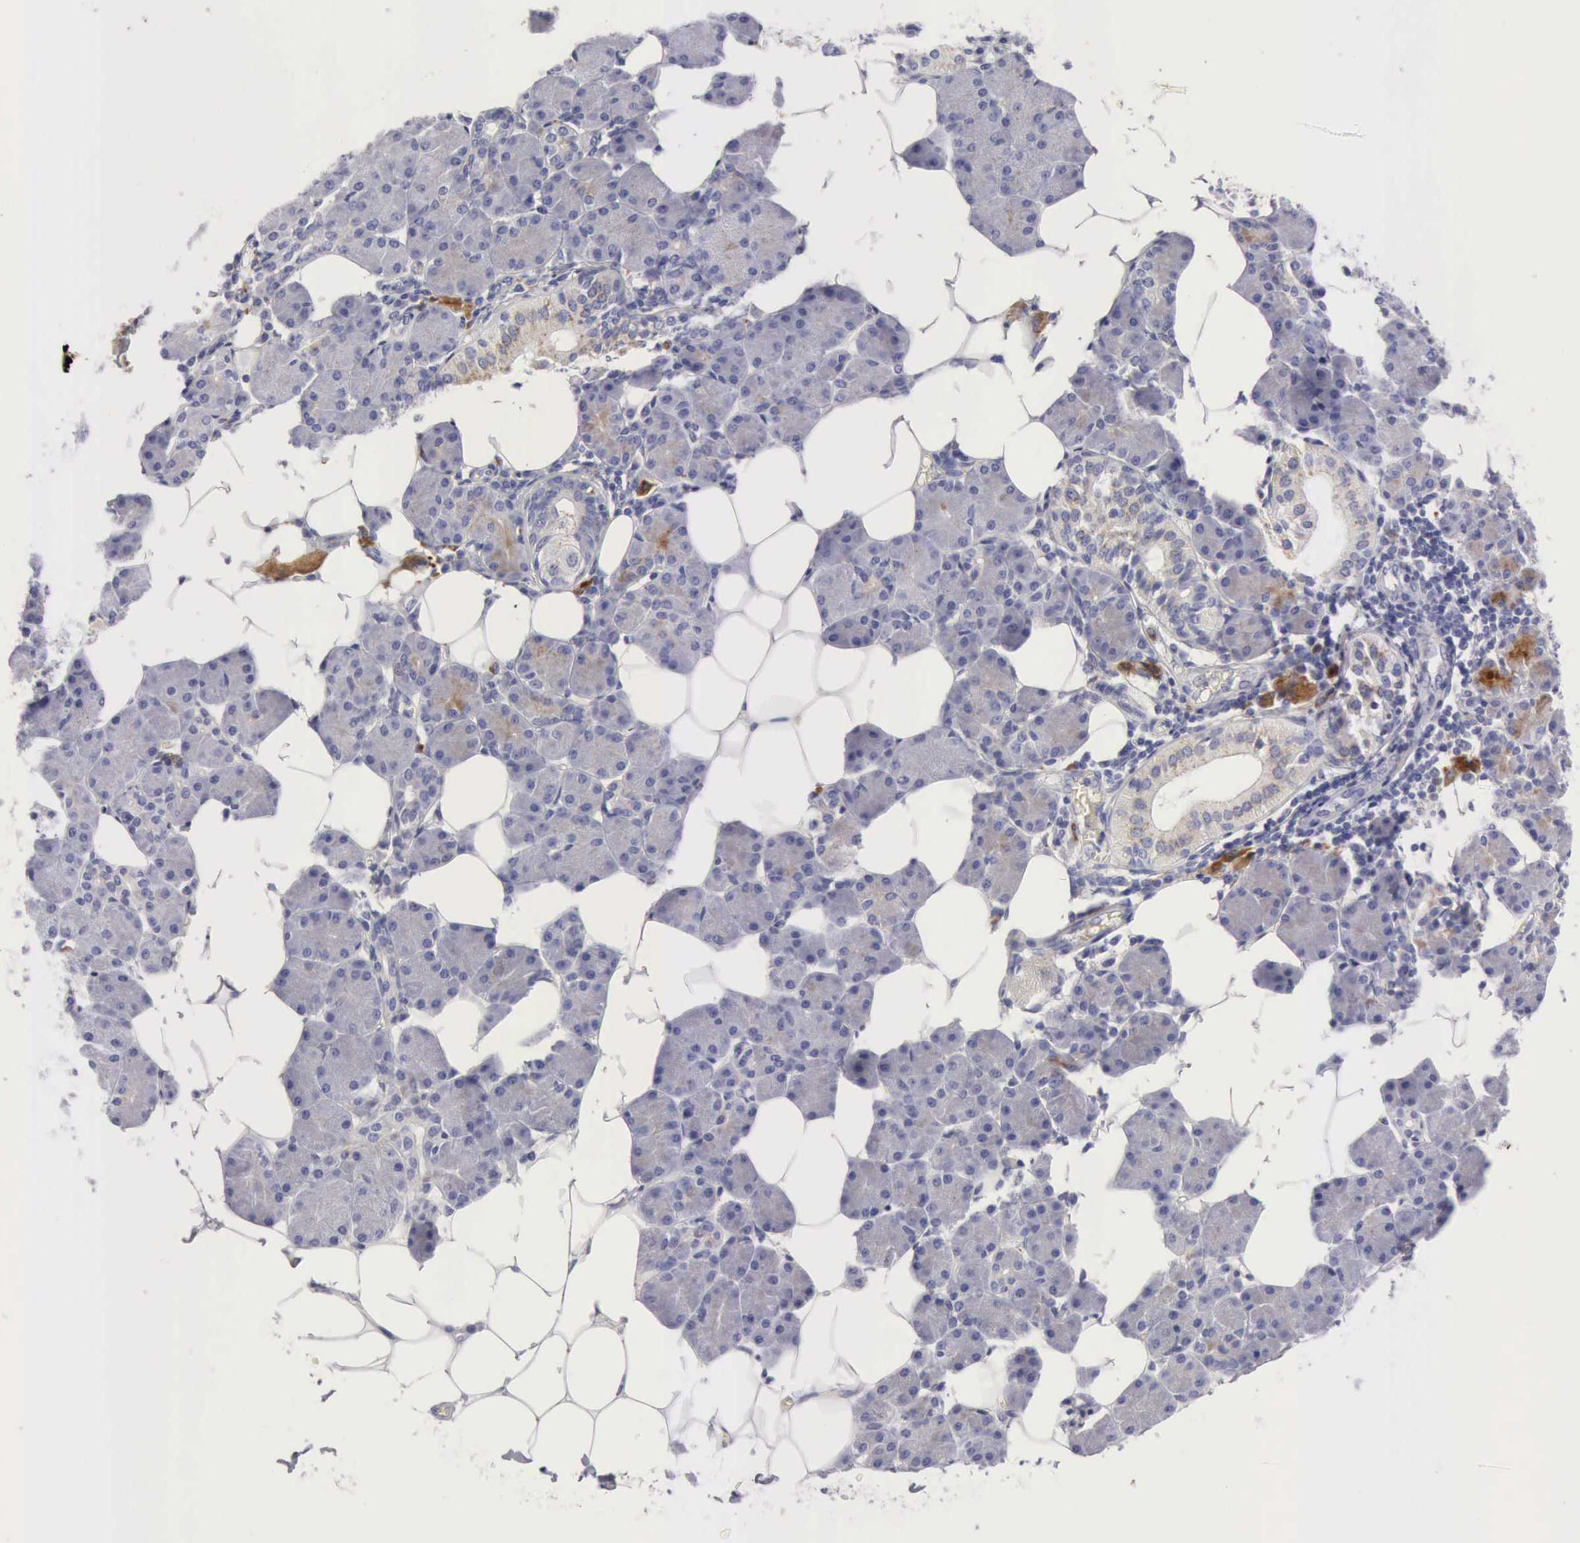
{"staining": {"intensity": "weak", "quantity": "25%-75%", "location": "cytoplasmic/membranous"}, "tissue": "salivary gland", "cell_type": "Glandular cells", "image_type": "normal", "snomed": [{"axis": "morphology", "description": "Normal tissue, NOS"}, {"axis": "morphology", "description": "Adenoma, NOS"}, {"axis": "topography", "description": "Salivary gland"}], "caption": "Immunohistochemical staining of normal salivary gland shows low levels of weak cytoplasmic/membranous expression in approximately 25%-75% of glandular cells. The staining is performed using DAB (3,3'-diaminobenzidine) brown chromogen to label protein expression. The nuclei are counter-stained blue using hematoxylin.", "gene": "CTSS", "patient": {"sex": "female", "age": 32}}